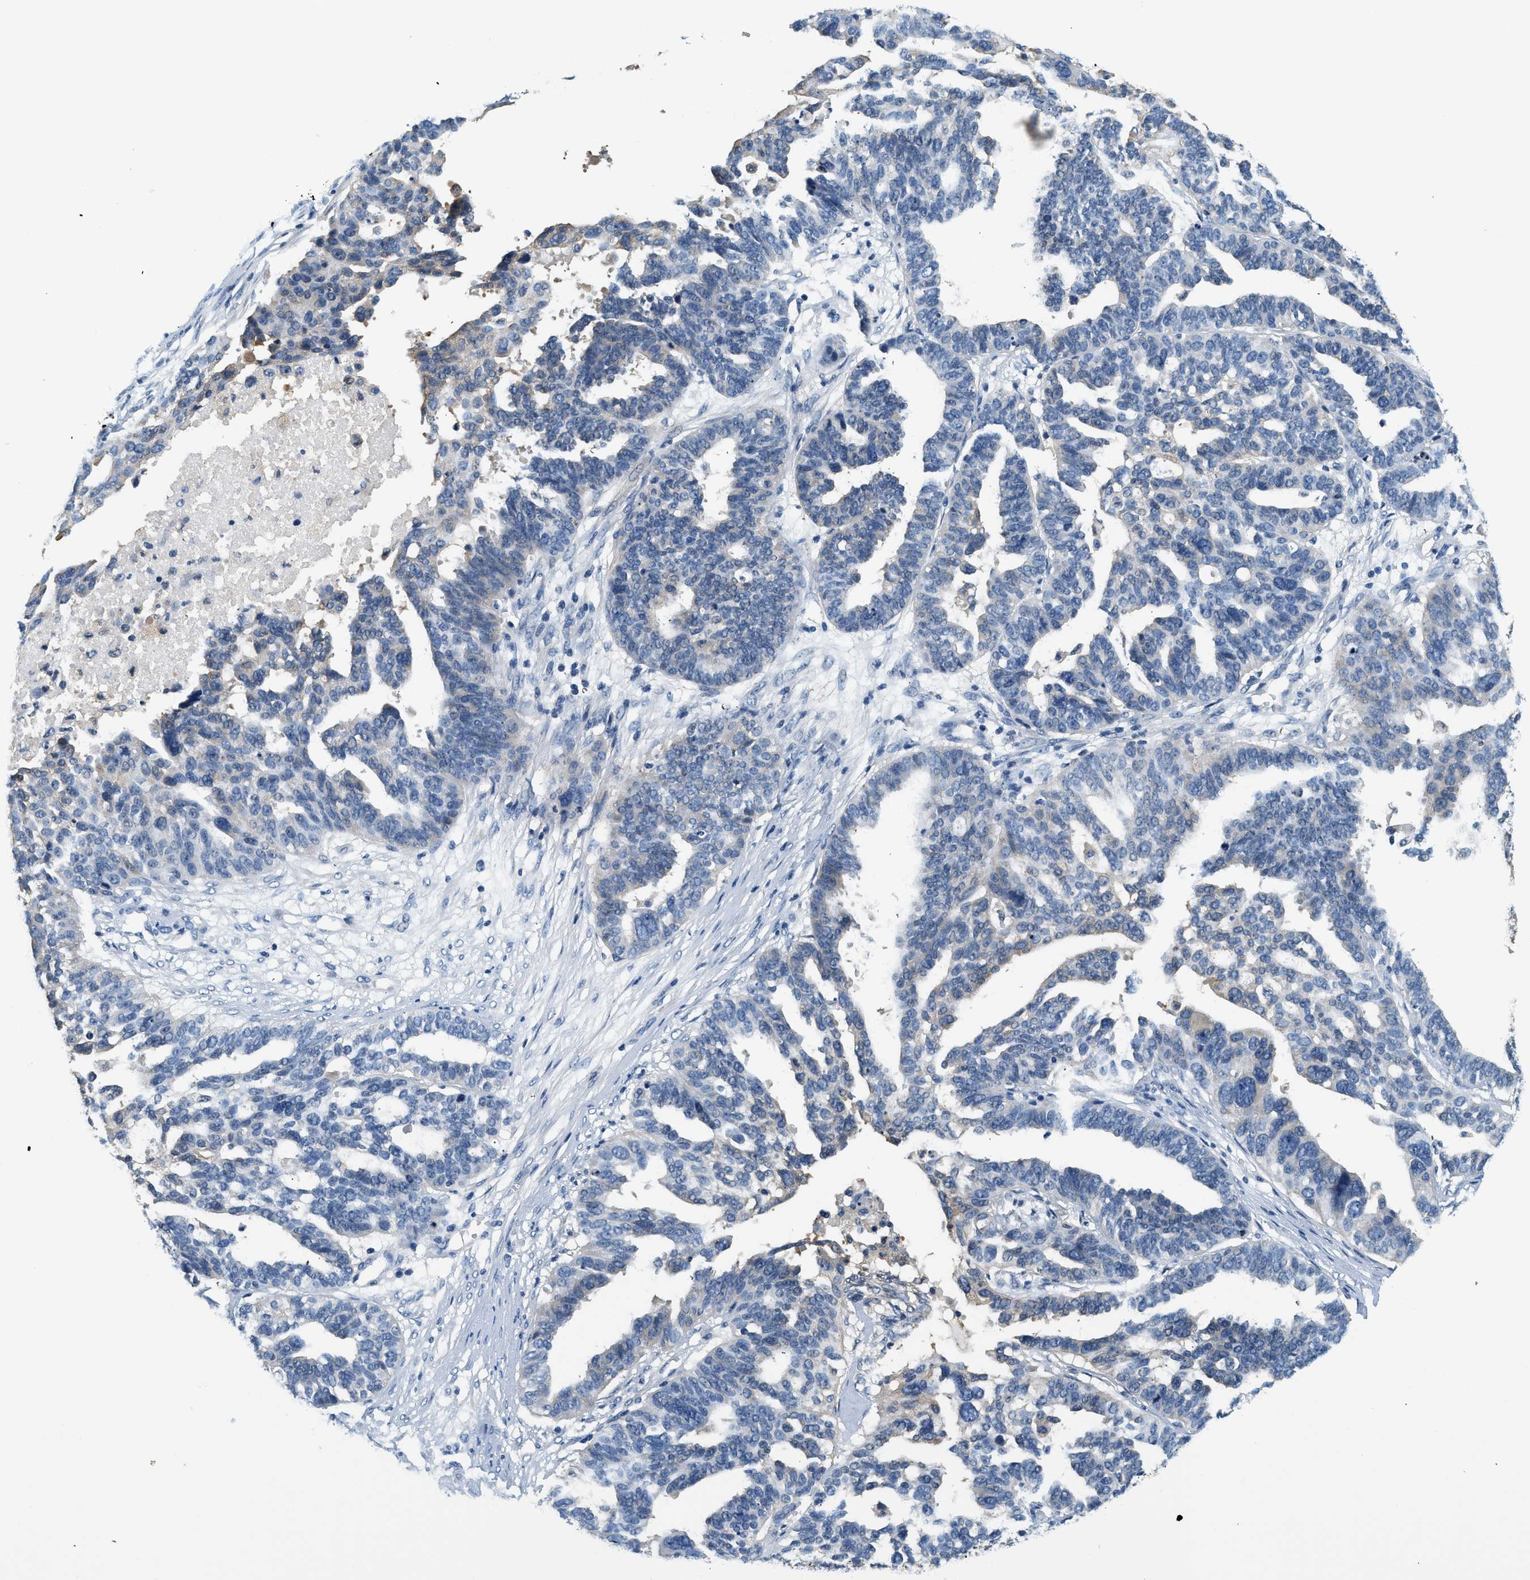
{"staining": {"intensity": "negative", "quantity": "none", "location": "none"}, "tissue": "ovarian cancer", "cell_type": "Tumor cells", "image_type": "cancer", "snomed": [{"axis": "morphology", "description": "Cystadenocarcinoma, serous, NOS"}, {"axis": "topography", "description": "Ovary"}], "caption": "An IHC micrograph of ovarian cancer is shown. There is no staining in tumor cells of ovarian cancer.", "gene": "SLC35E1", "patient": {"sex": "female", "age": 59}}